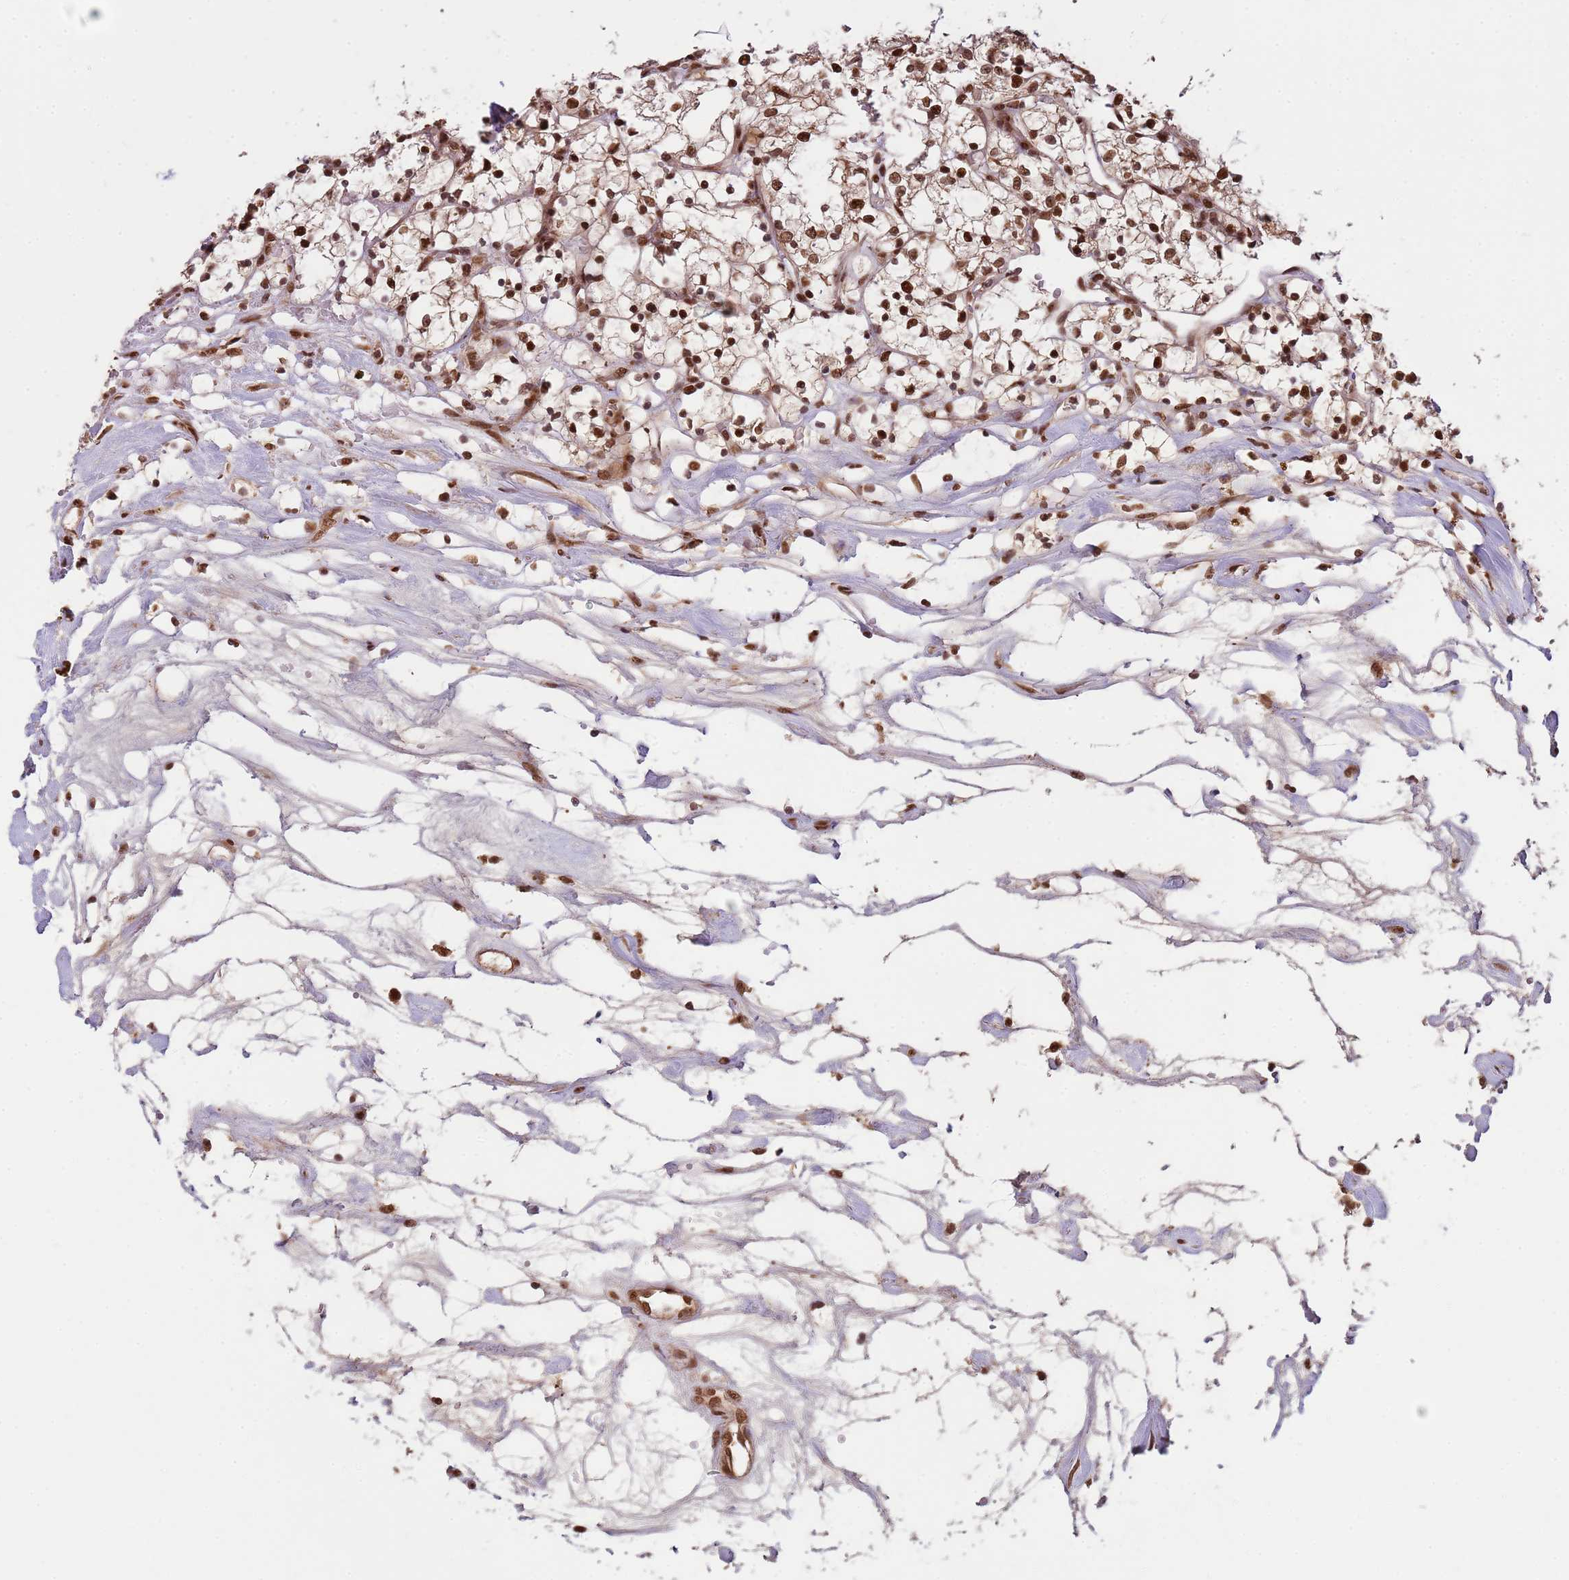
{"staining": {"intensity": "strong", "quantity": ">75%", "location": "nuclear"}, "tissue": "renal cancer", "cell_type": "Tumor cells", "image_type": "cancer", "snomed": [{"axis": "morphology", "description": "Adenocarcinoma, NOS"}, {"axis": "topography", "description": "Kidney"}], "caption": "Tumor cells show high levels of strong nuclear positivity in approximately >75% of cells in human renal adenocarcinoma.", "gene": "ZBTB12", "patient": {"sex": "female", "age": 69}}